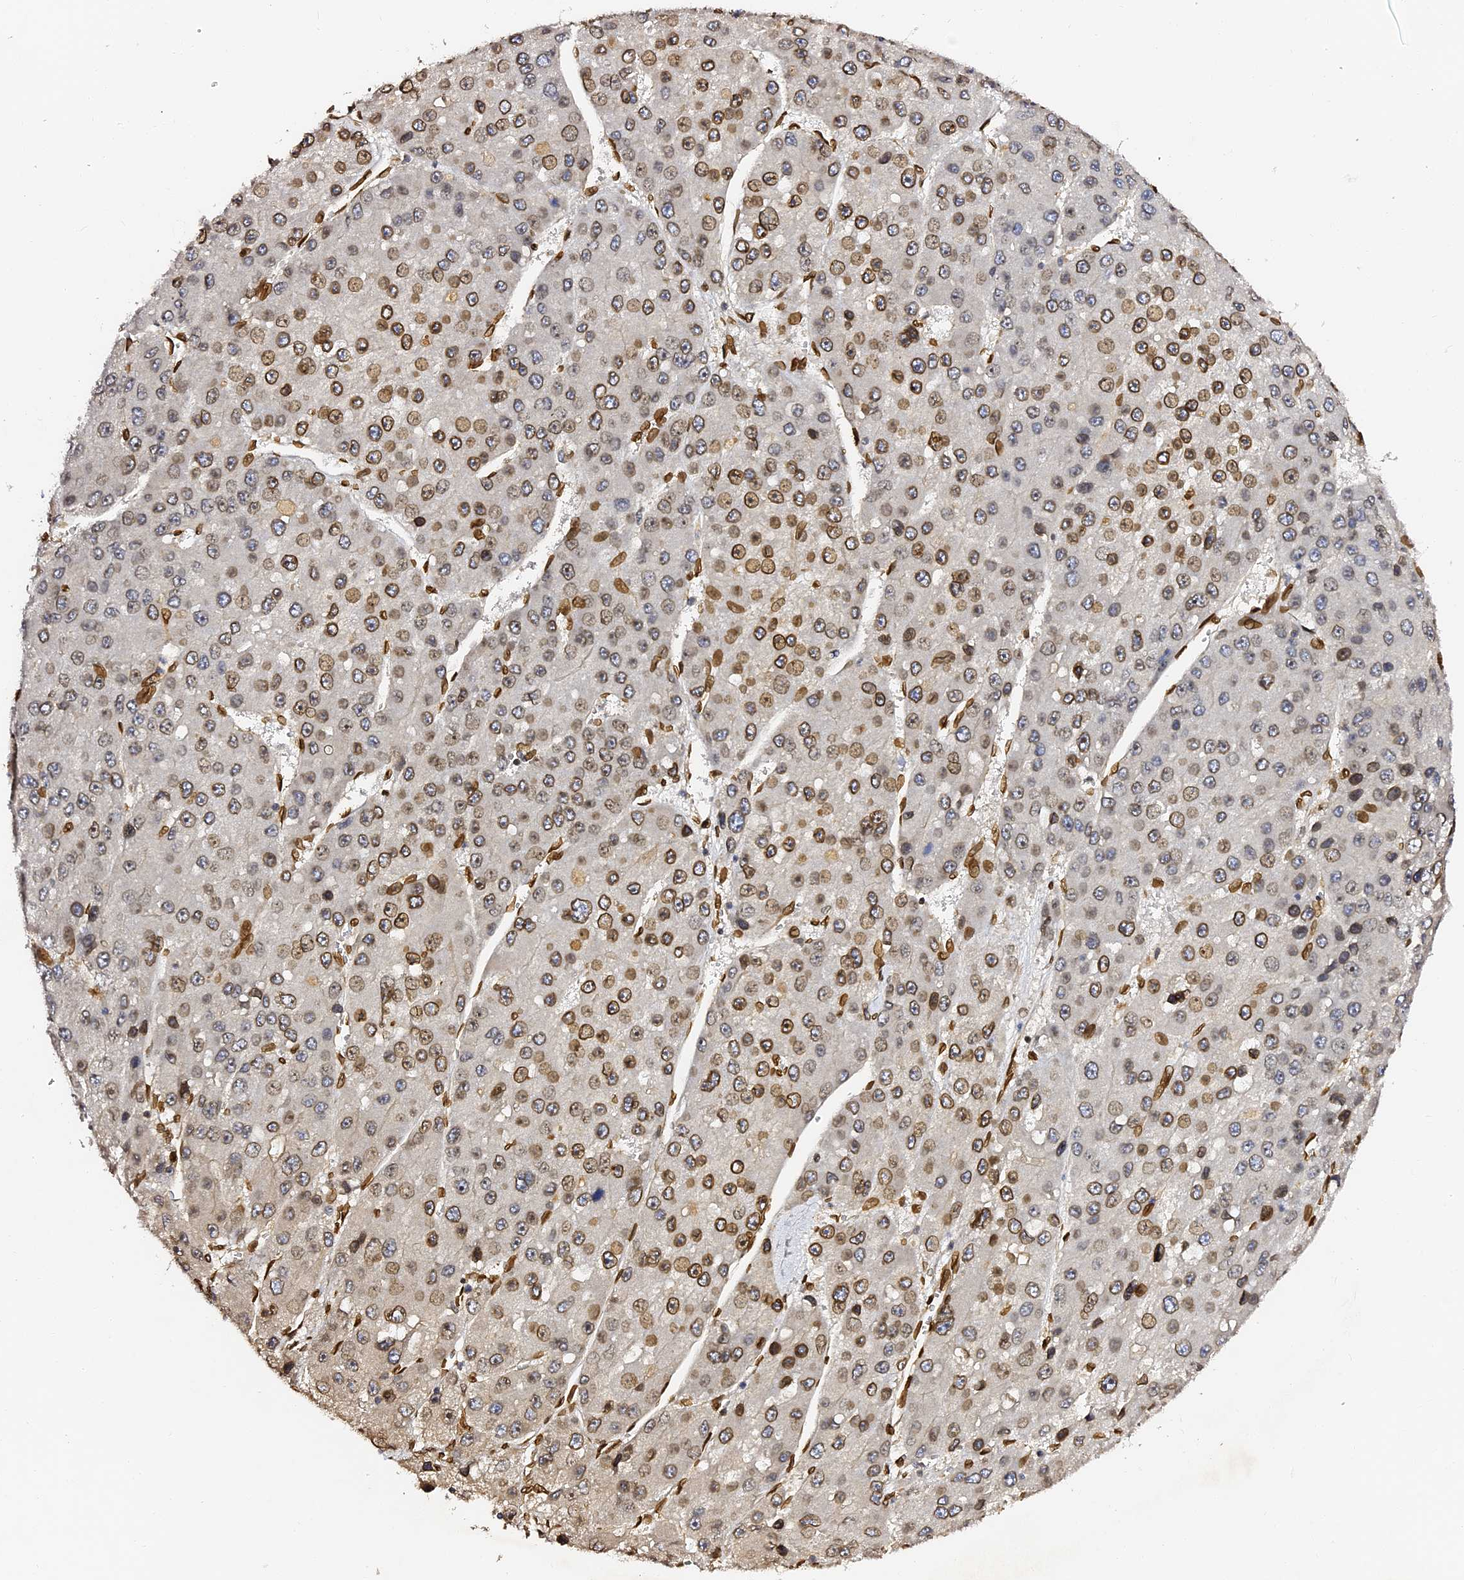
{"staining": {"intensity": "strong", "quantity": "25%-75%", "location": "cytoplasmic/membranous,nuclear"}, "tissue": "liver cancer", "cell_type": "Tumor cells", "image_type": "cancer", "snomed": [{"axis": "morphology", "description": "Carcinoma, Hepatocellular, NOS"}, {"axis": "topography", "description": "Liver"}], "caption": "An image of liver hepatocellular carcinoma stained for a protein displays strong cytoplasmic/membranous and nuclear brown staining in tumor cells. The staining is performed using DAB brown chromogen to label protein expression. The nuclei are counter-stained blue using hematoxylin.", "gene": "ANAPC5", "patient": {"sex": "female", "age": 73}}